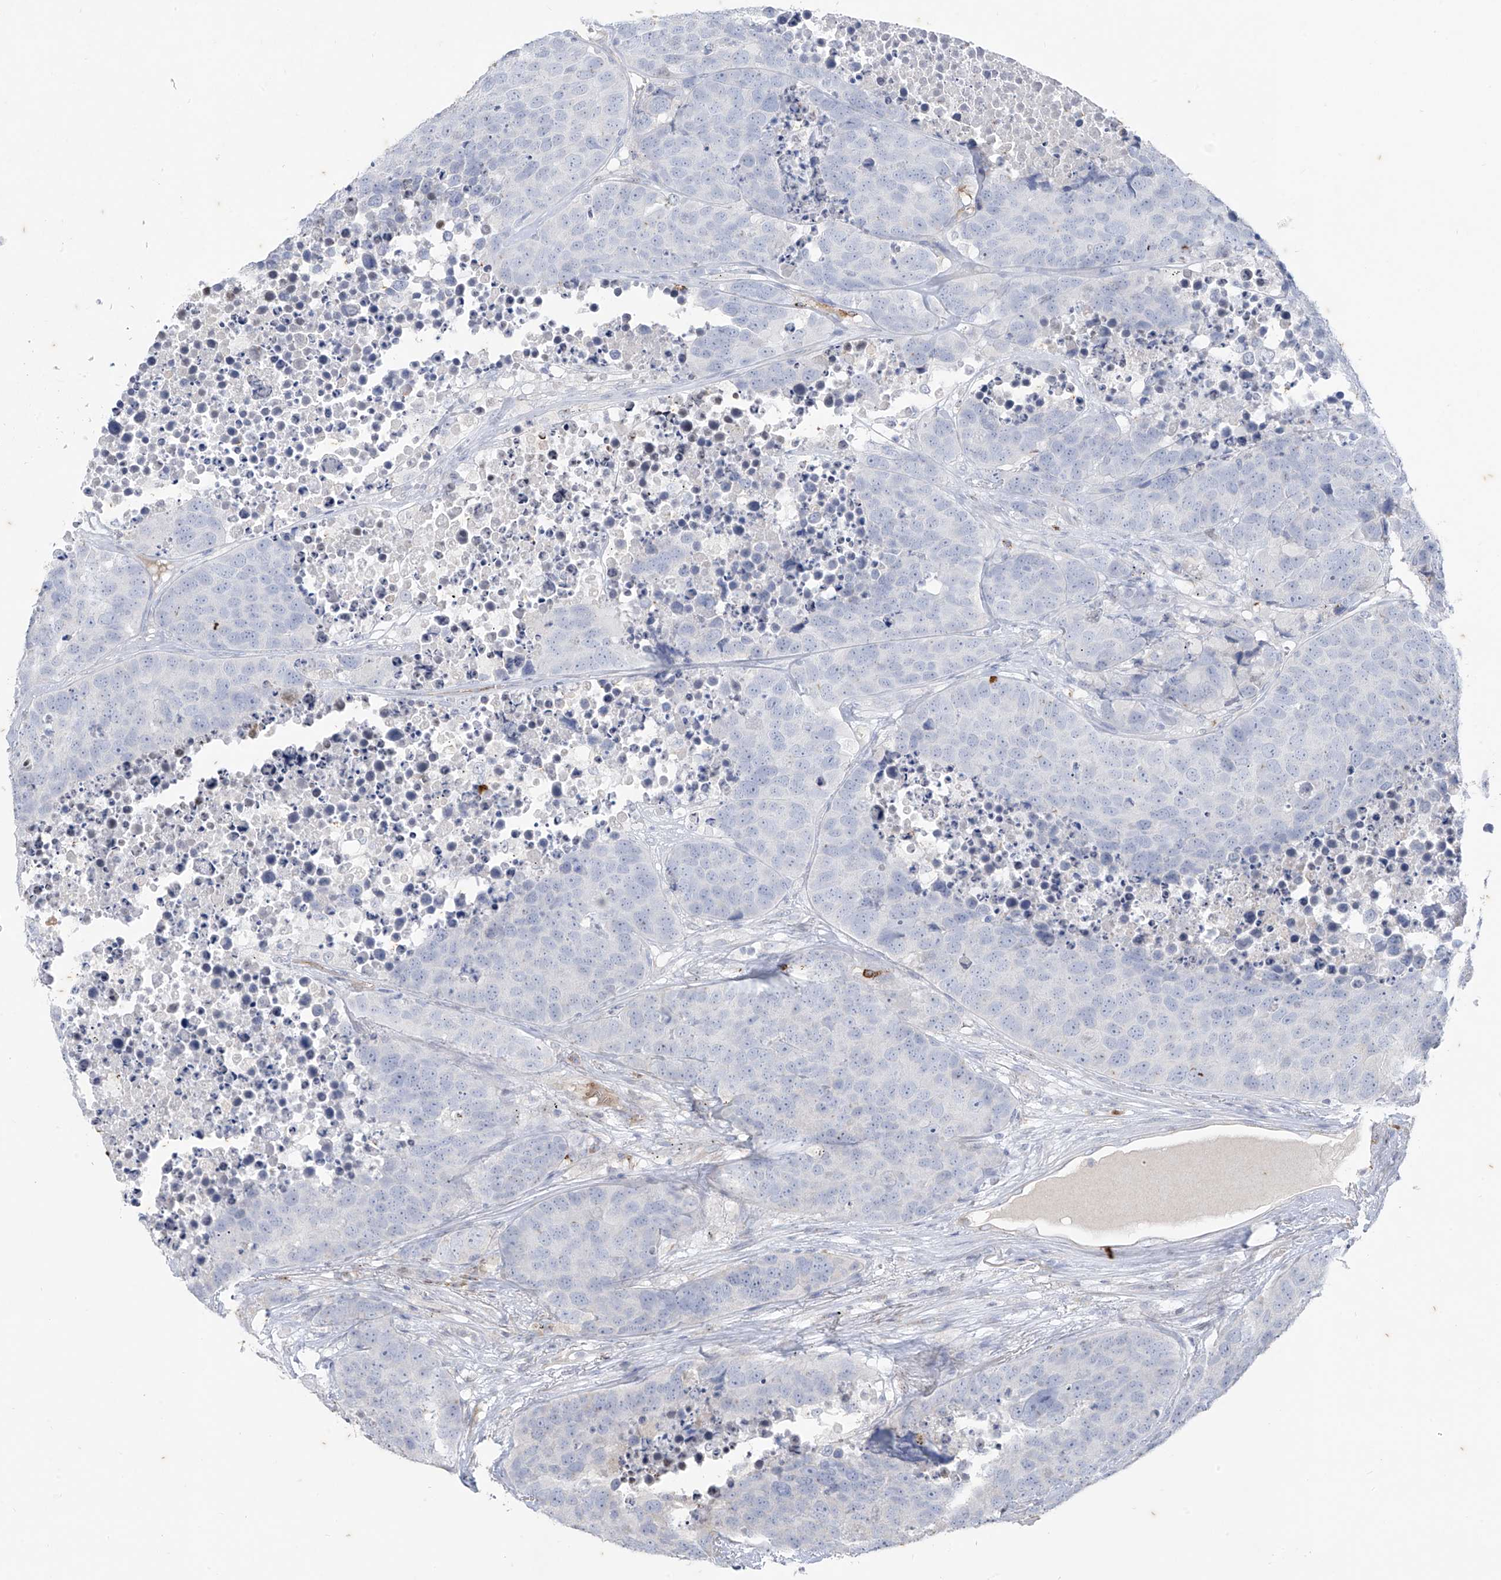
{"staining": {"intensity": "negative", "quantity": "none", "location": "none"}, "tissue": "carcinoid", "cell_type": "Tumor cells", "image_type": "cancer", "snomed": [{"axis": "morphology", "description": "Carcinoid, malignant, NOS"}, {"axis": "topography", "description": "Lung"}], "caption": "Histopathology image shows no protein expression in tumor cells of carcinoid tissue.", "gene": "CX3CR1", "patient": {"sex": "male", "age": 60}}